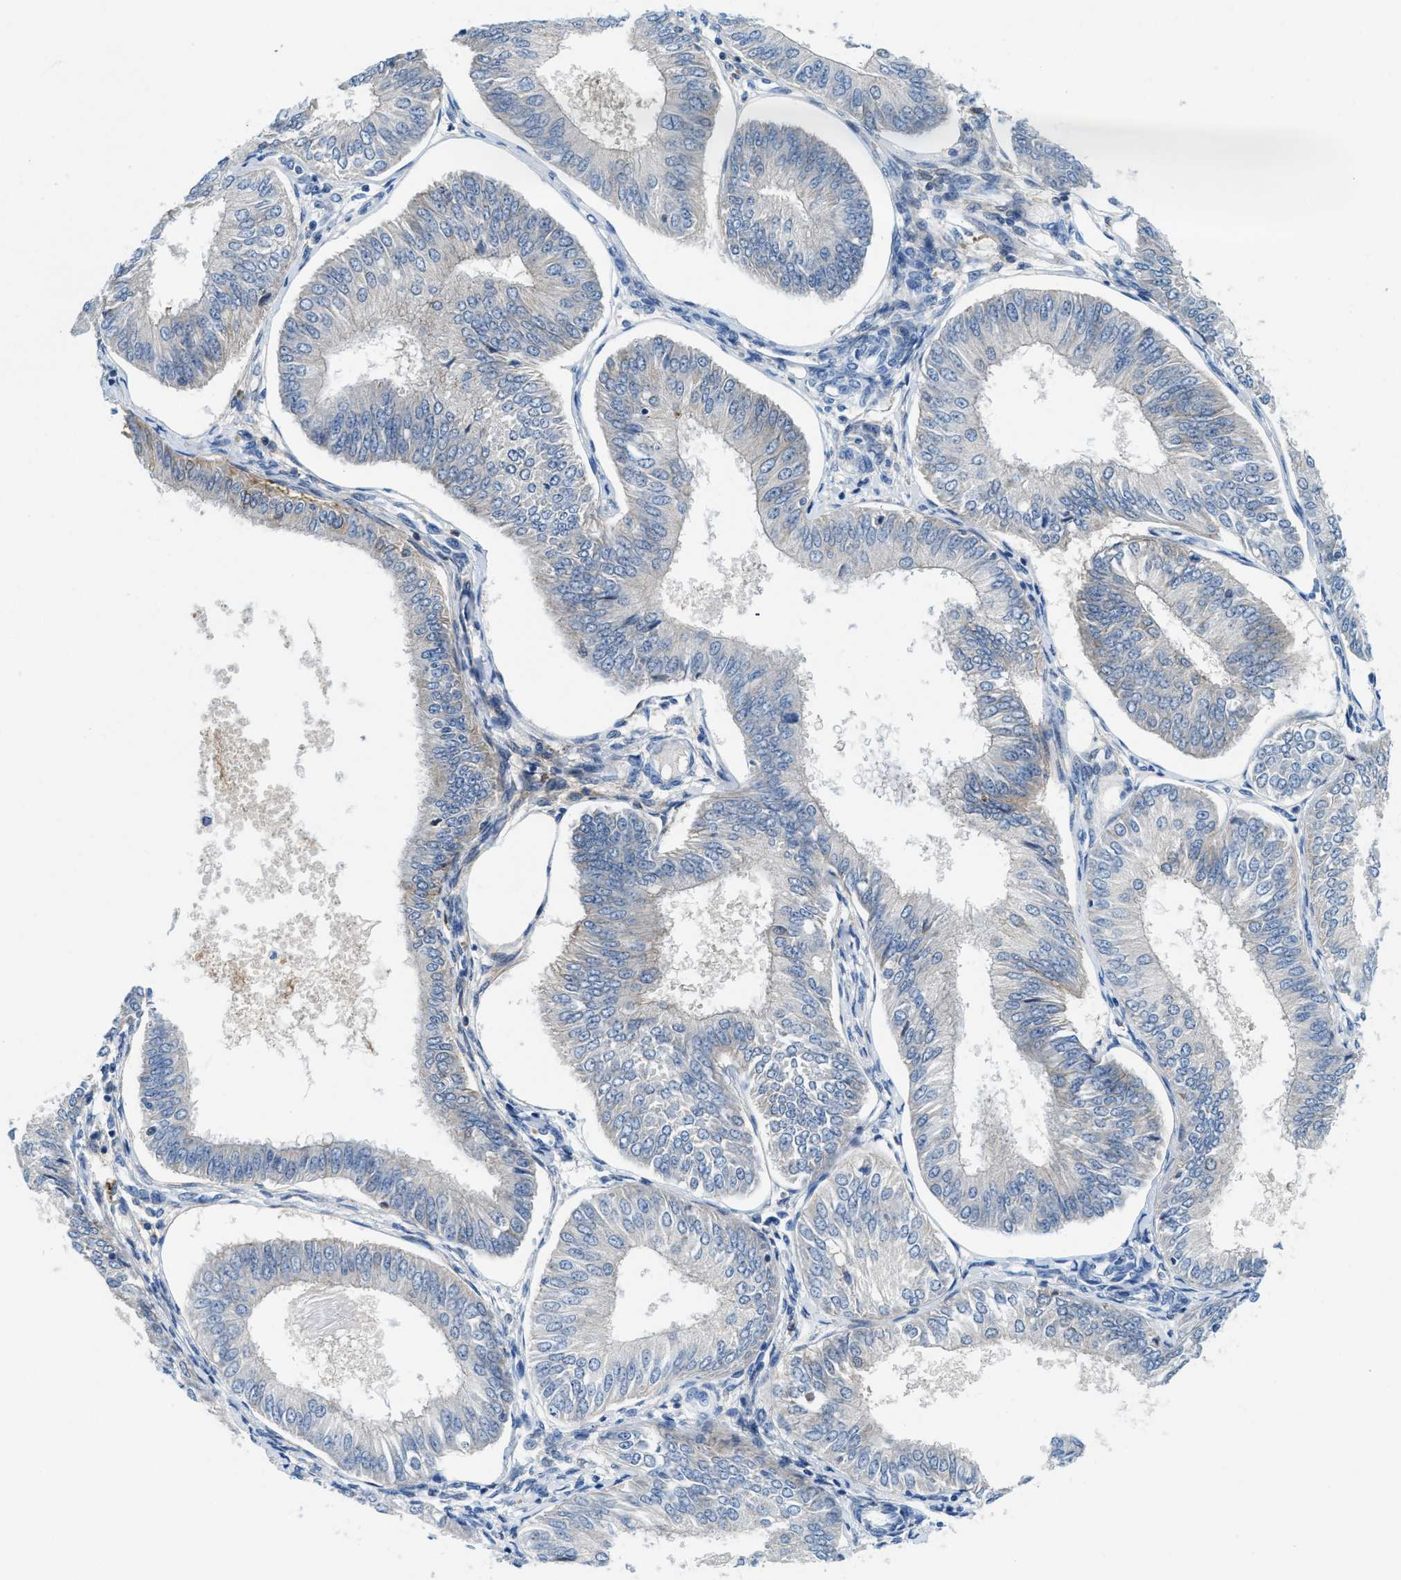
{"staining": {"intensity": "negative", "quantity": "none", "location": "none"}, "tissue": "endometrial cancer", "cell_type": "Tumor cells", "image_type": "cancer", "snomed": [{"axis": "morphology", "description": "Adenocarcinoma, NOS"}, {"axis": "topography", "description": "Endometrium"}], "caption": "Human endometrial cancer (adenocarcinoma) stained for a protein using IHC exhibits no expression in tumor cells.", "gene": "CFB", "patient": {"sex": "female", "age": 58}}